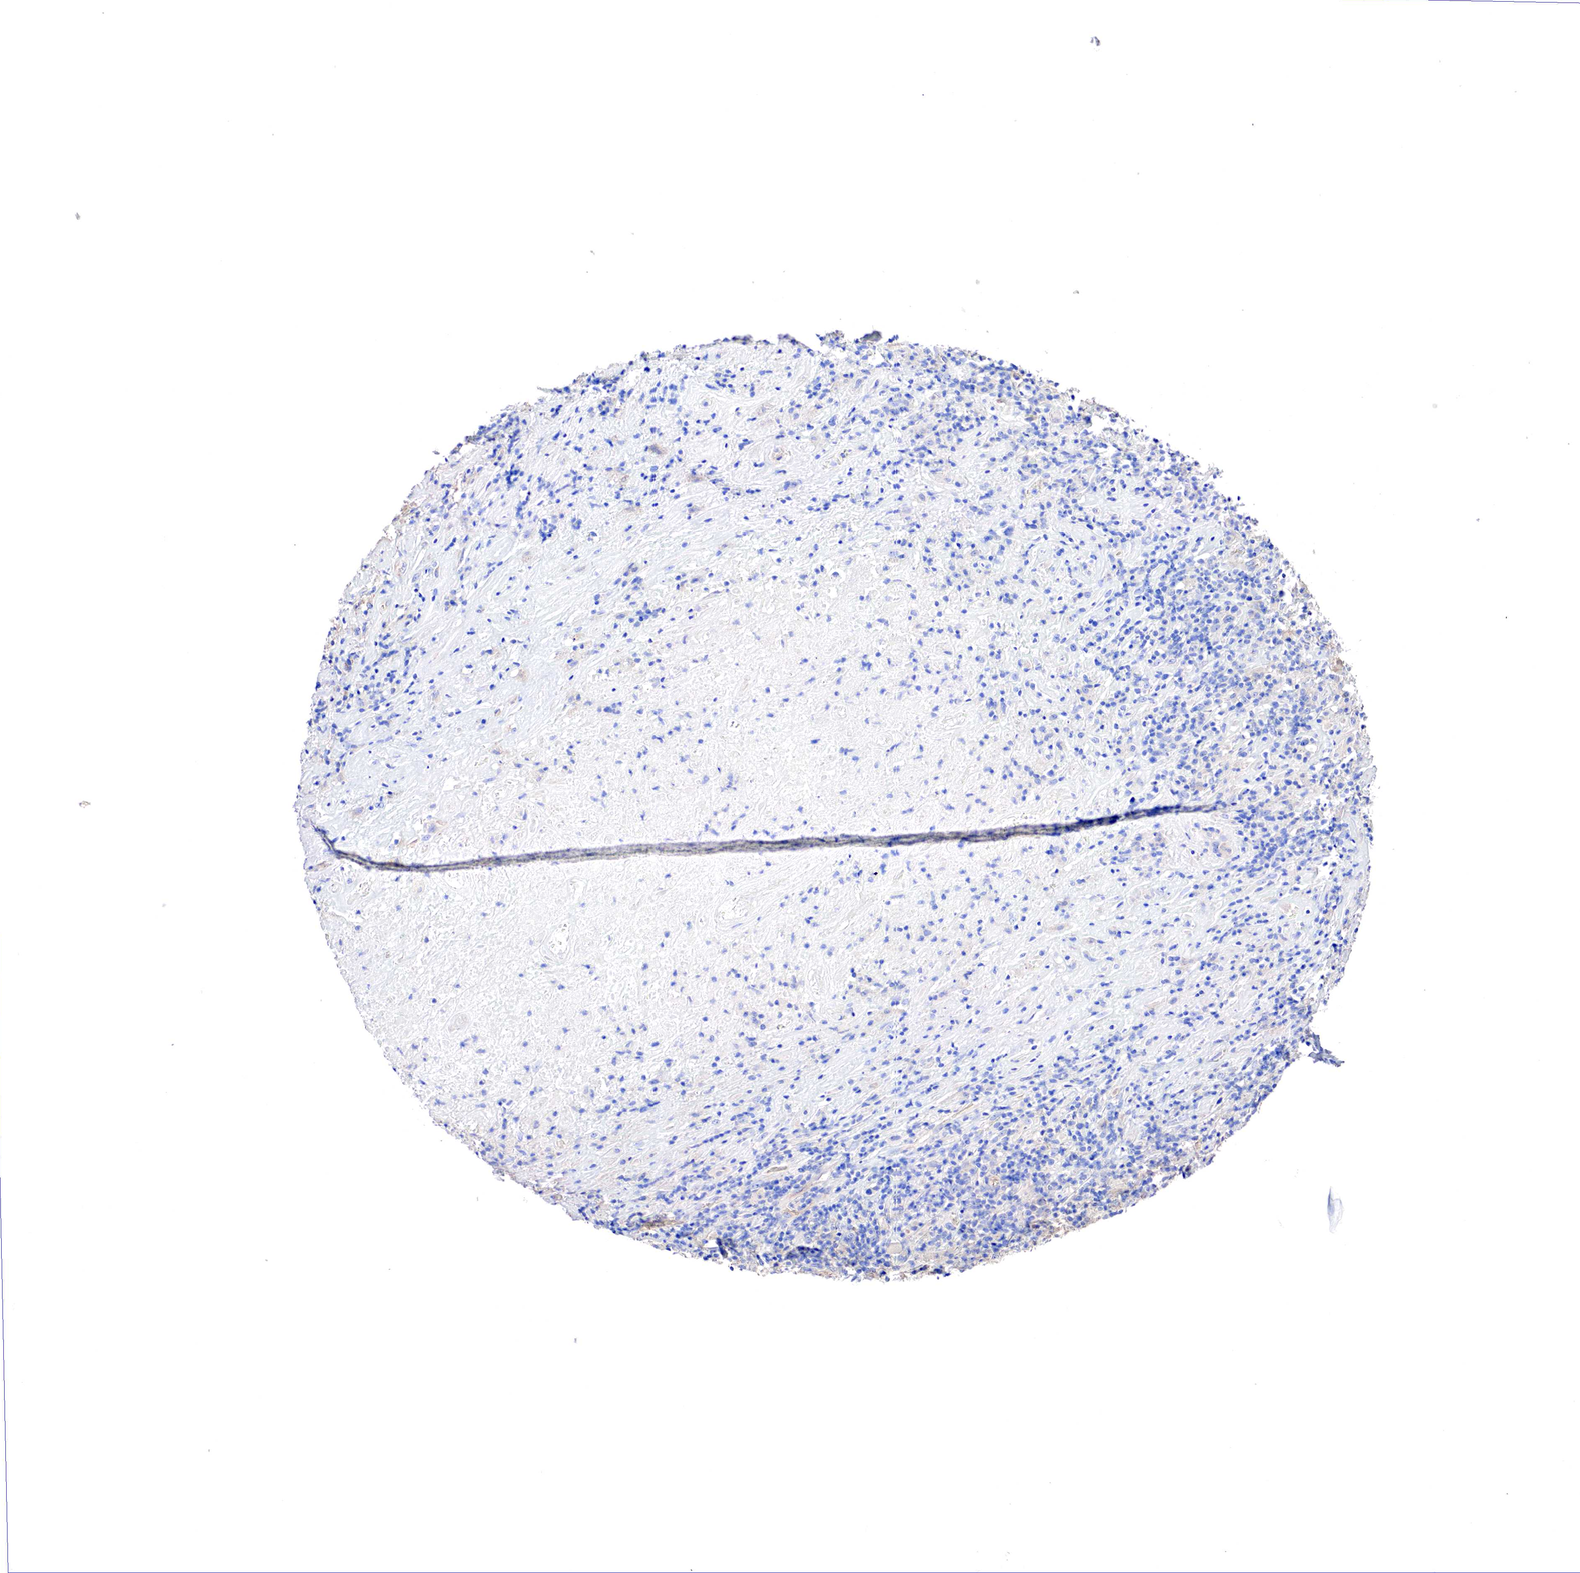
{"staining": {"intensity": "negative", "quantity": "none", "location": "none"}, "tissue": "lymphoma", "cell_type": "Tumor cells", "image_type": "cancer", "snomed": [{"axis": "morphology", "description": "Hodgkin's disease, NOS"}, {"axis": "topography", "description": "Lymph node"}], "caption": "This image is of lymphoma stained with IHC to label a protein in brown with the nuclei are counter-stained blue. There is no positivity in tumor cells.", "gene": "RDX", "patient": {"sex": "male", "age": 46}}